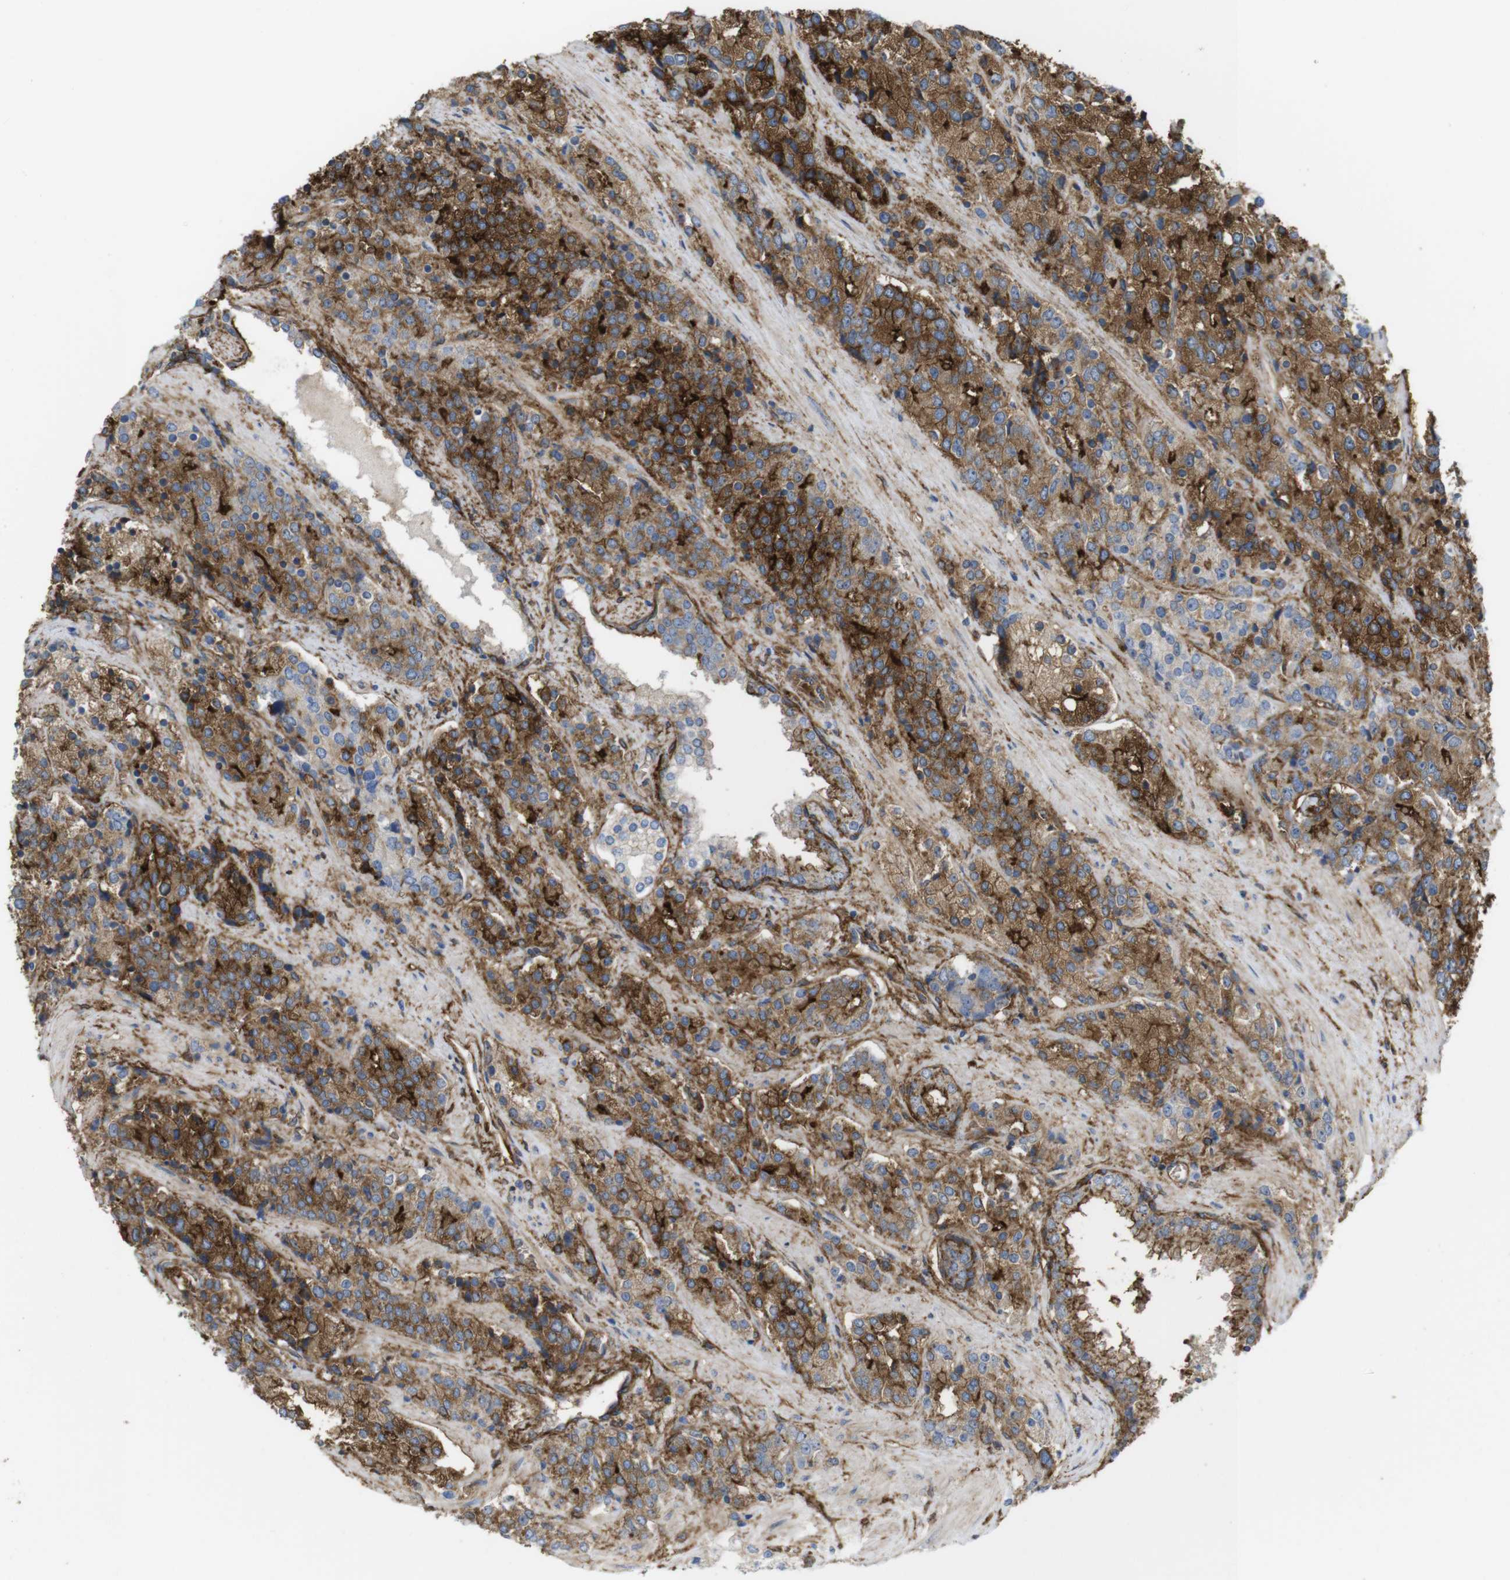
{"staining": {"intensity": "strong", "quantity": ">75%", "location": "cytoplasmic/membranous"}, "tissue": "prostate cancer", "cell_type": "Tumor cells", "image_type": "cancer", "snomed": [{"axis": "morphology", "description": "Adenocarcinoma, High grade"}, {"axis": "topography", "description": "Prostate"}], "caption": "Prostate cancer tissue displays strong cytoplasmic/membranous positivity in about >75% of tumor cells, visualized by immunohistochemistry.", "gene": "CYBRD1", "patient": {"sex": "male", "age": 71}}